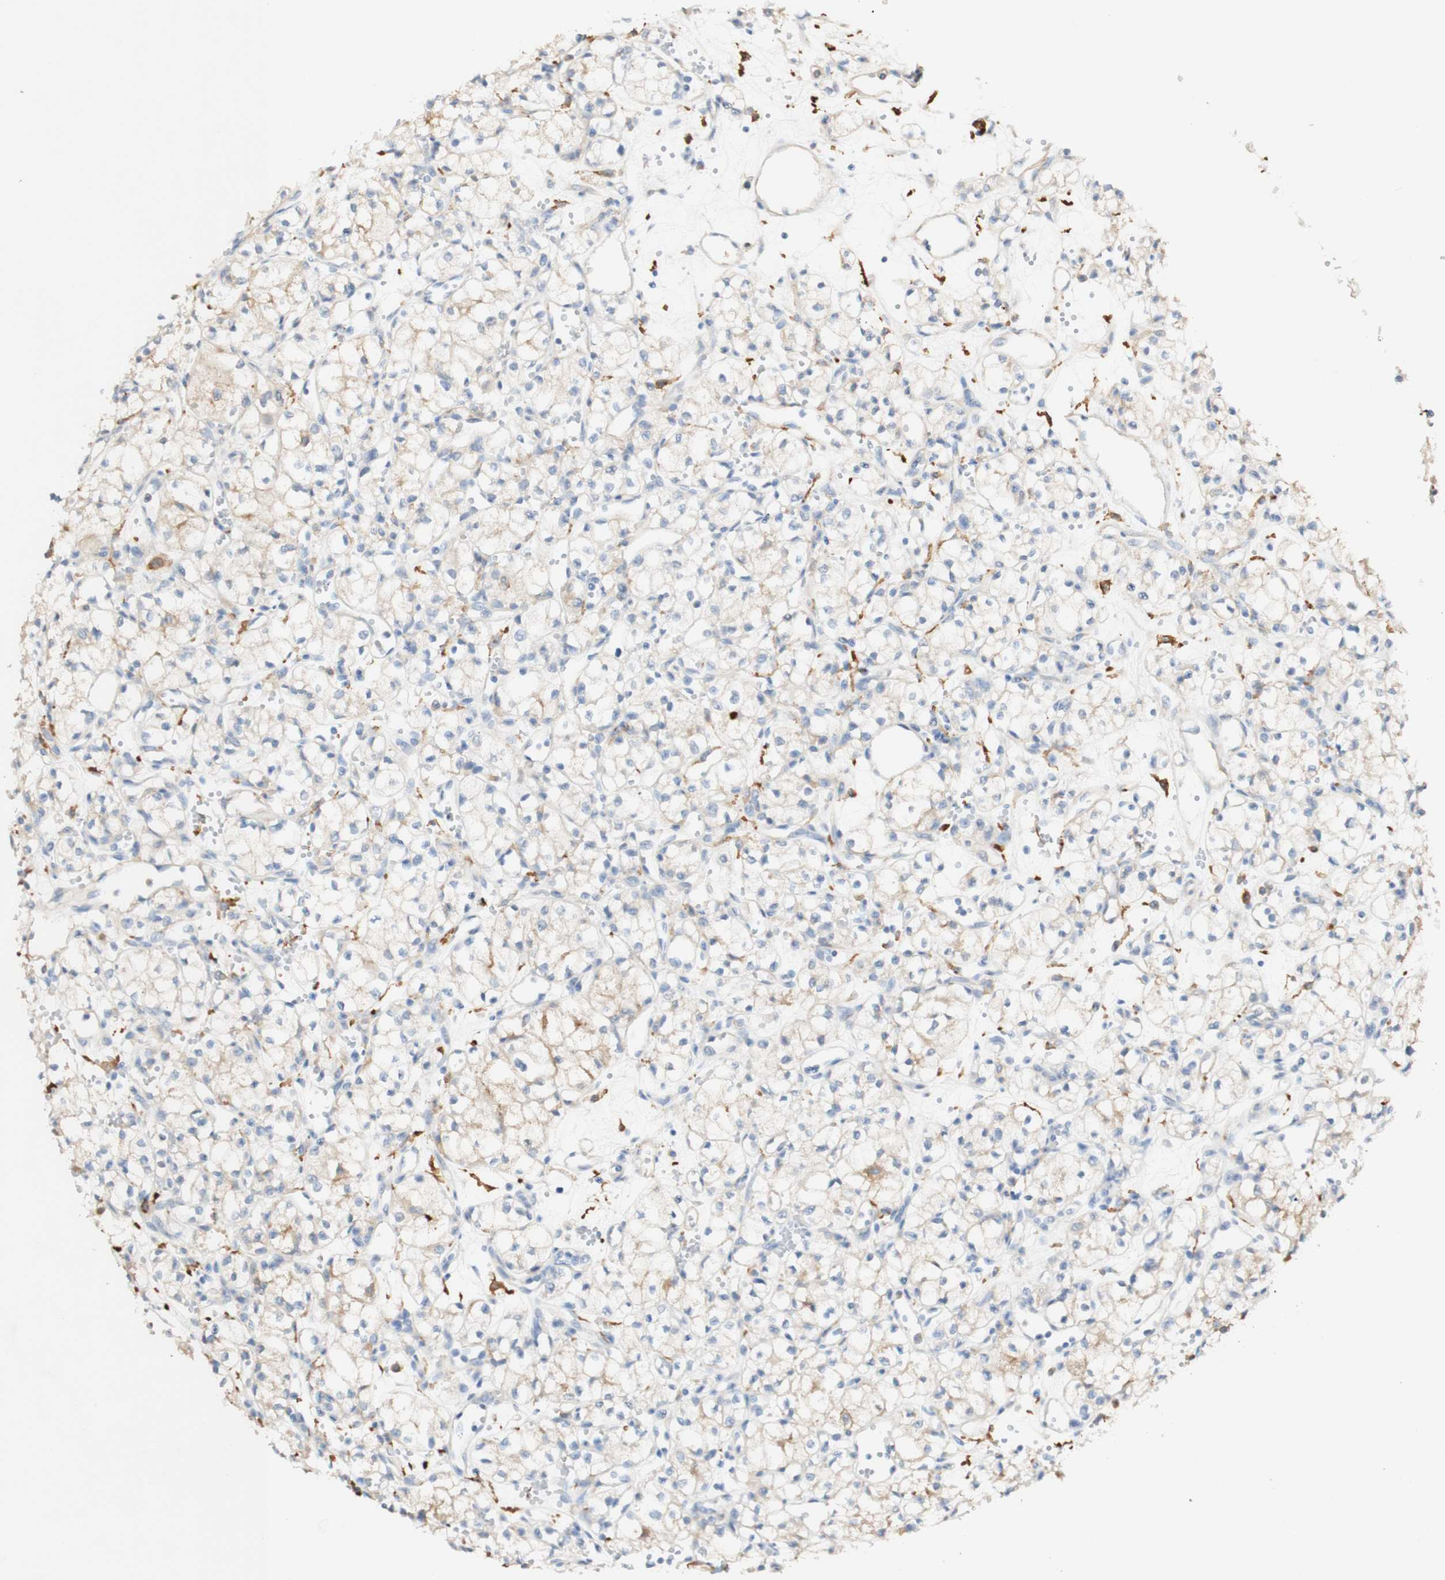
{"staining": {"intensity": "weak", "quantity": "25%-75%", "location": "cytoplasmic/membranous"}, "tissue": "renal cancer", "cell_type": "Tumor cells", "image_type": "cancer", "snomed": [{"axis": "morphology", "description": "Normal tissue, NOS"}, {"axis": "morphology", "description": "Adenocarcinoma, NOS"}, {"axis": "topography", "description": "Kidney"}], "caption": "Protein expression analysis of renal cancer (adenocarcinoma) shows weak cytoplasmic/membranous expression in about 25%-75% of tumor cells. The staining was performed using DAB to visualize the protein expression in brown, while the nuclei were stained in blue with hematoxylin (Magnification: 20x).", "gene": "FCGRT", "patient": {"sex": "male", "age": 59}}